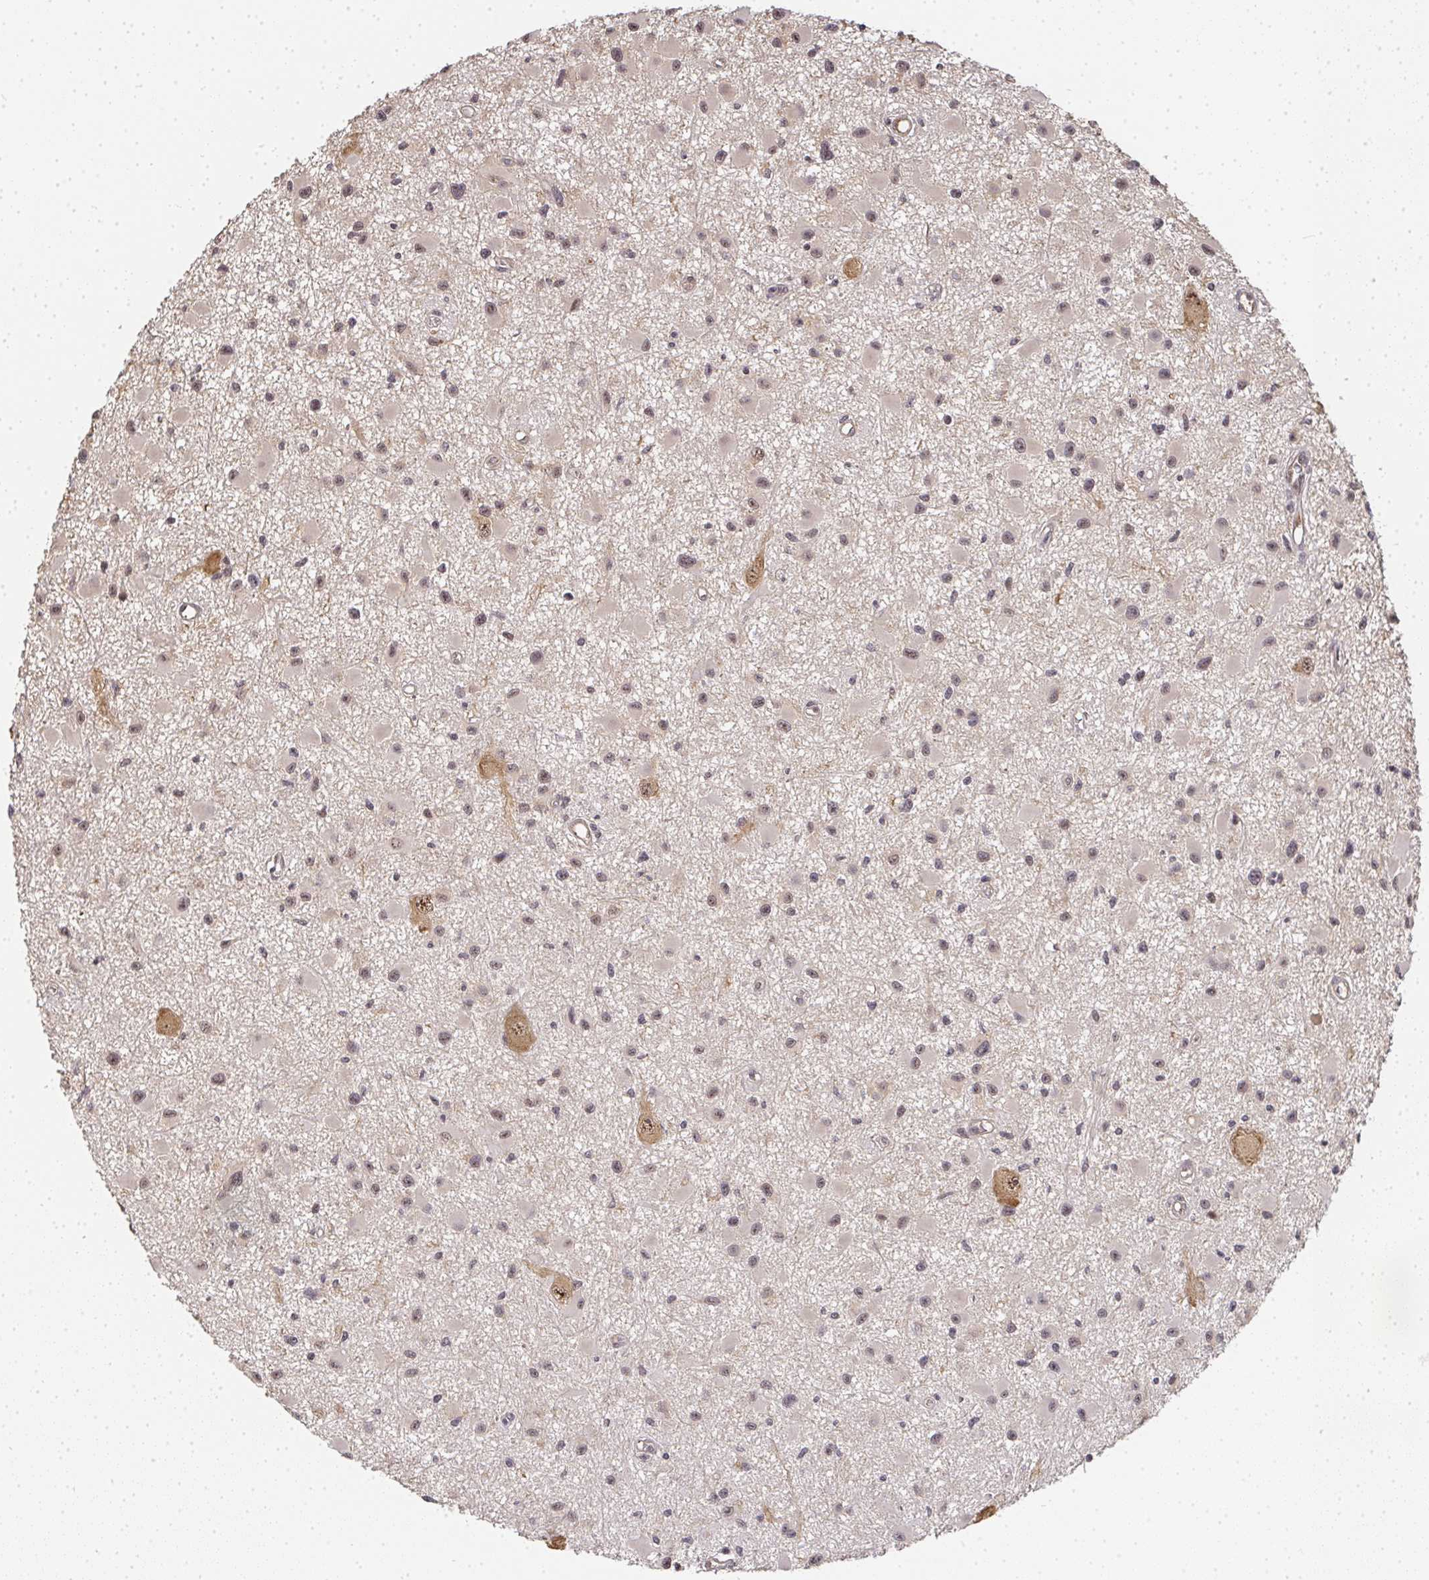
{"staining": {"intensity": "weak", "quantity": "25%-75%", "location": "cytoplasmic/membranous,nuclear"}, "tissue": "glioma", "cell_type": "Tumor cells", "image_type": "cancer", "snomed": [{"axis": "morphology", "description": "Glioma, malignant, High grade"}, {"axis": "topography", "description": "Brain"}], "caption": "Immunohistochemical staining of human glioma reveals weak cytoplasmic/membranous and nuclear protein positivity in approximately 25%-75% of tumor cells. The protein of interest is stained brown, and the nuclei are stained in blue (DAB IHC with brightfield microscopy, high magnification).", "gene": "SLC35B3", "patient": {"sex": "male", "age": 54}}